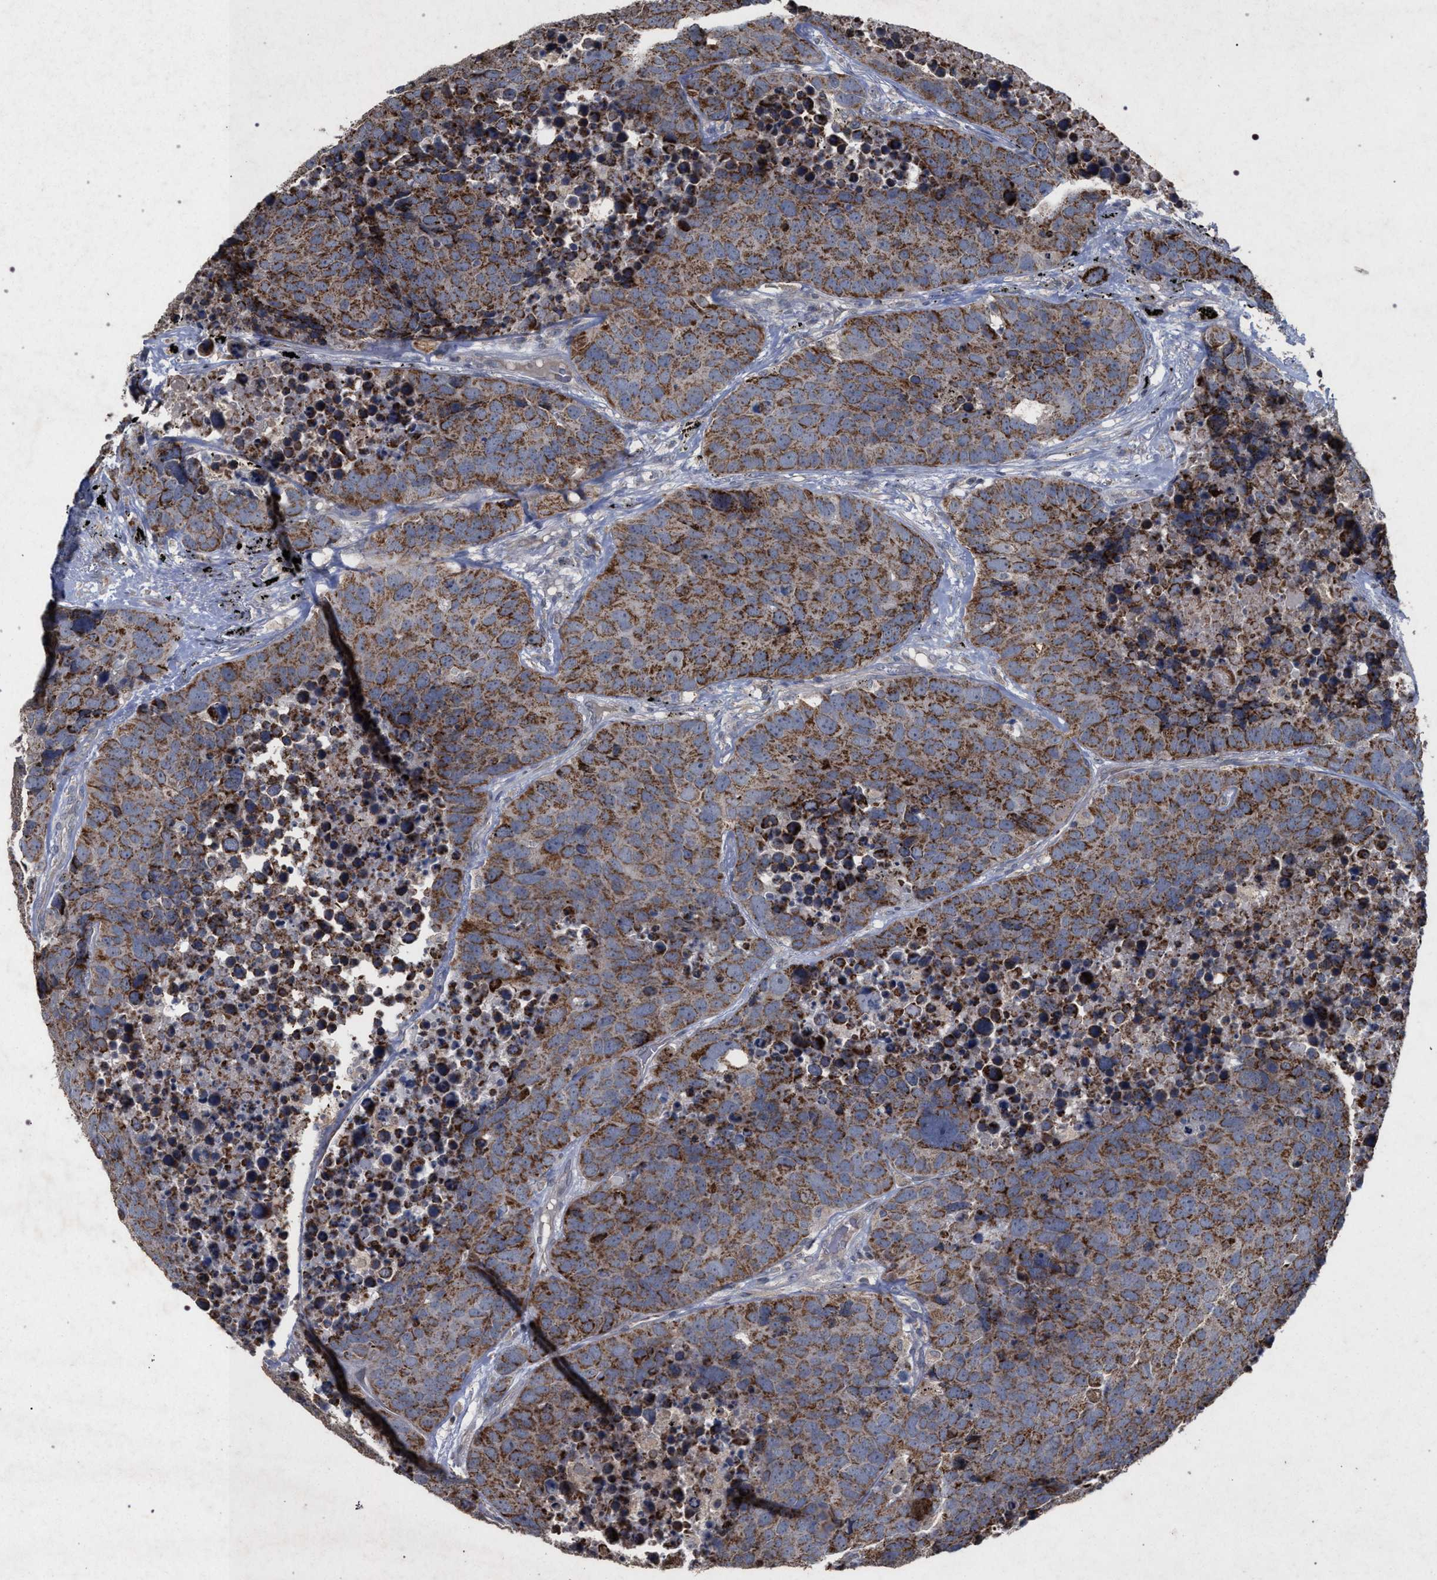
{"staining": {"intensity": "moderate", "quantity": ">75%", "location": "cytoplasmic/membranous"}, "tissue": "carcinoid", "cell_type": "Tumor cells", "image_type": "cancer", "snomed": [{"axis": "morphology", "description": "Carcinoid, malignant, NOS"}, {"axis": "topography", "description": "Lung"}], "caption": "Approximately >75% of tumor cells in carcinoid show moderate cytoplasmic/membranous protein staining as visualized by brown immunohistochemical staining.", "gene": "PKD2L1", "patient": {"sex": "male", "age": 60}}